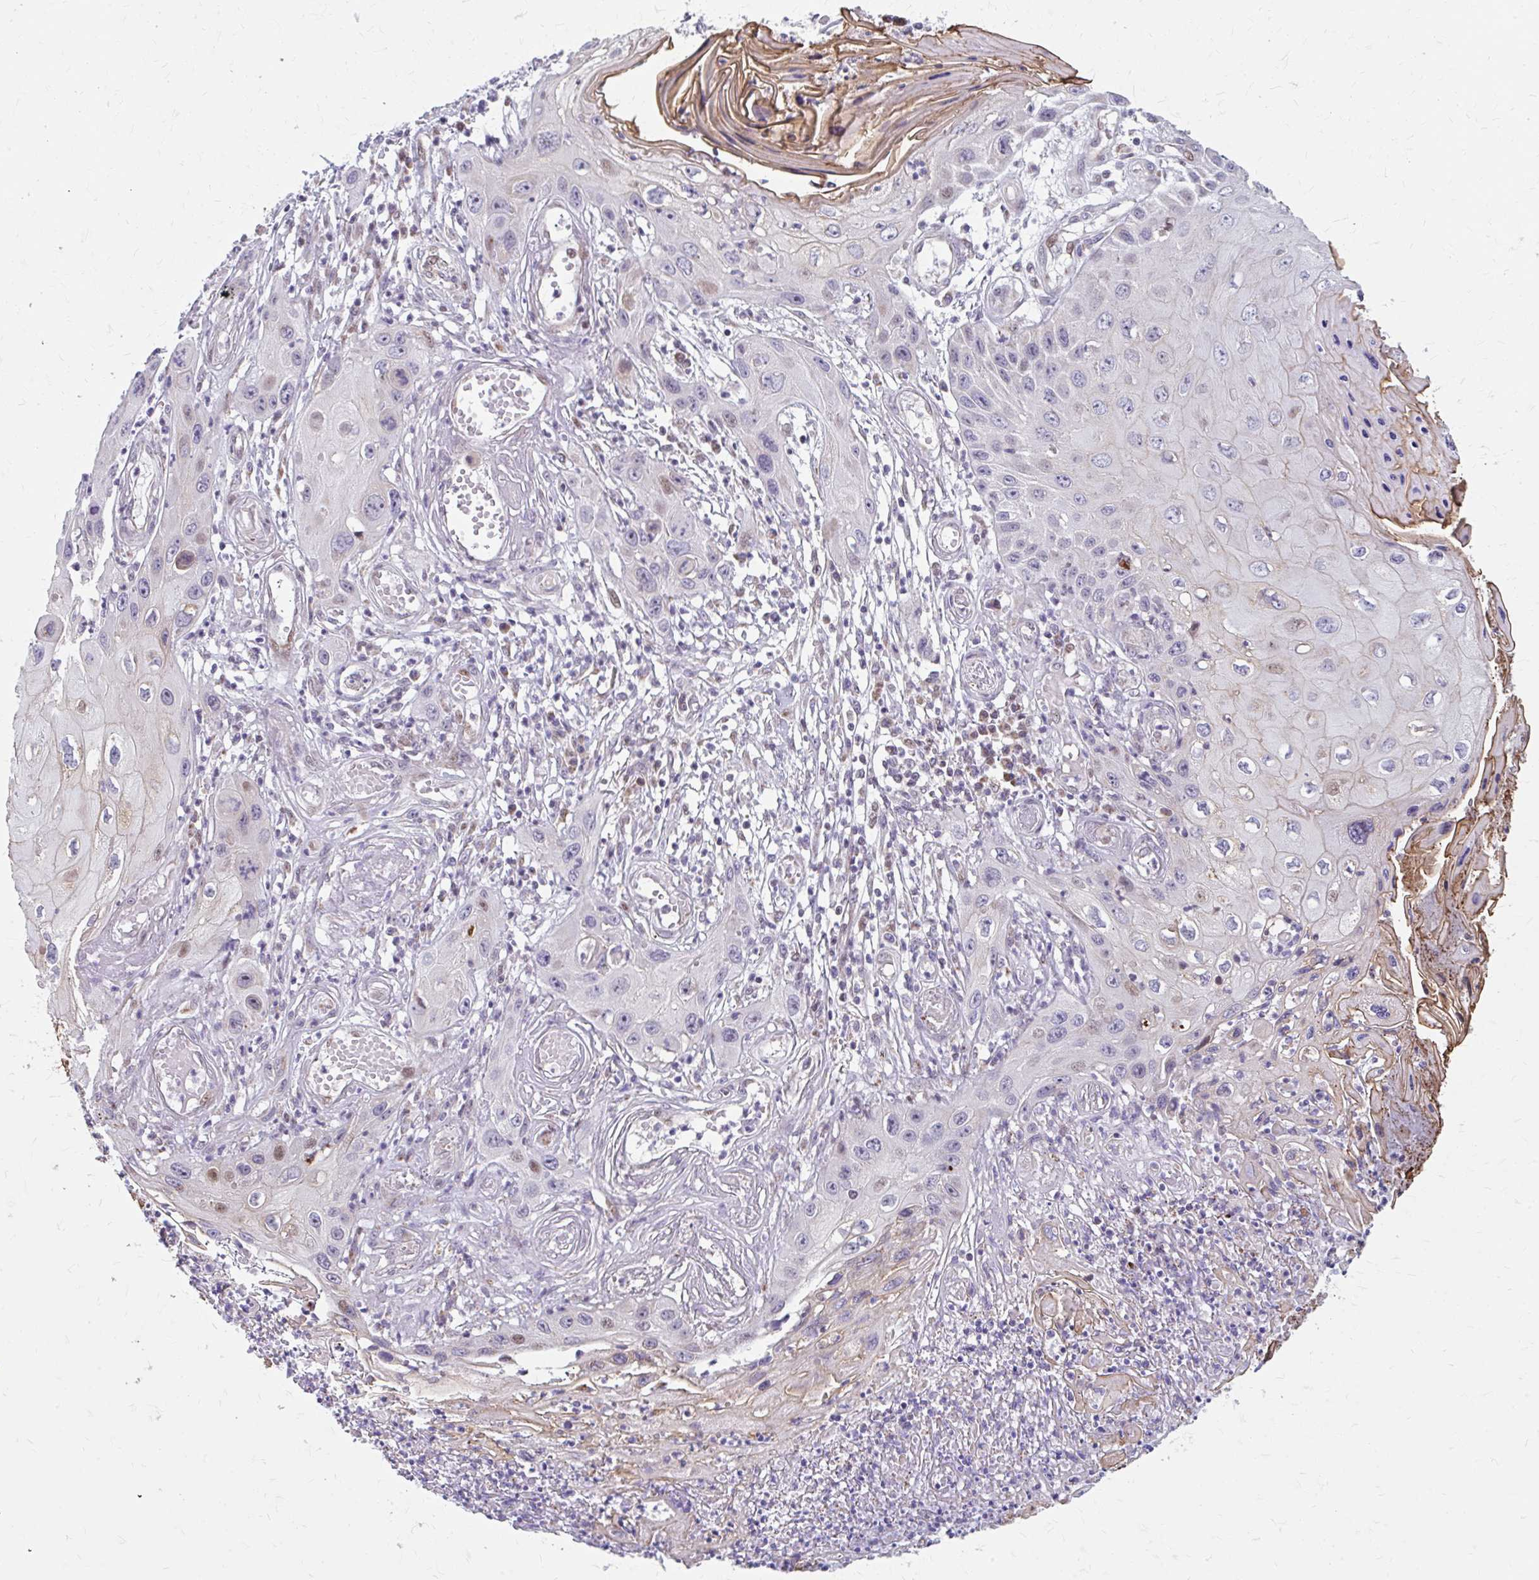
{"staining": {"intensity": "weak", "quantity": "<25%", "location": "nuclear"}, "tissue": "skin cancer", "cell_type": "Tumor cells", "image_type": "cancer", "snomed": [{"axis": "morphology", "description": "Squamous cell carcinoma, NOS"}, {"axis": "topography", "description": "Skin"}, {"axis": "topography", "description": "Vulva"}], "caption": "Immunohistochemical staining of squamous cell carcinoma (skin) reveals no significant positivity in tumor cells.", "gene": "BEAN1", "patient": {"sex": "female", "age": 44}}